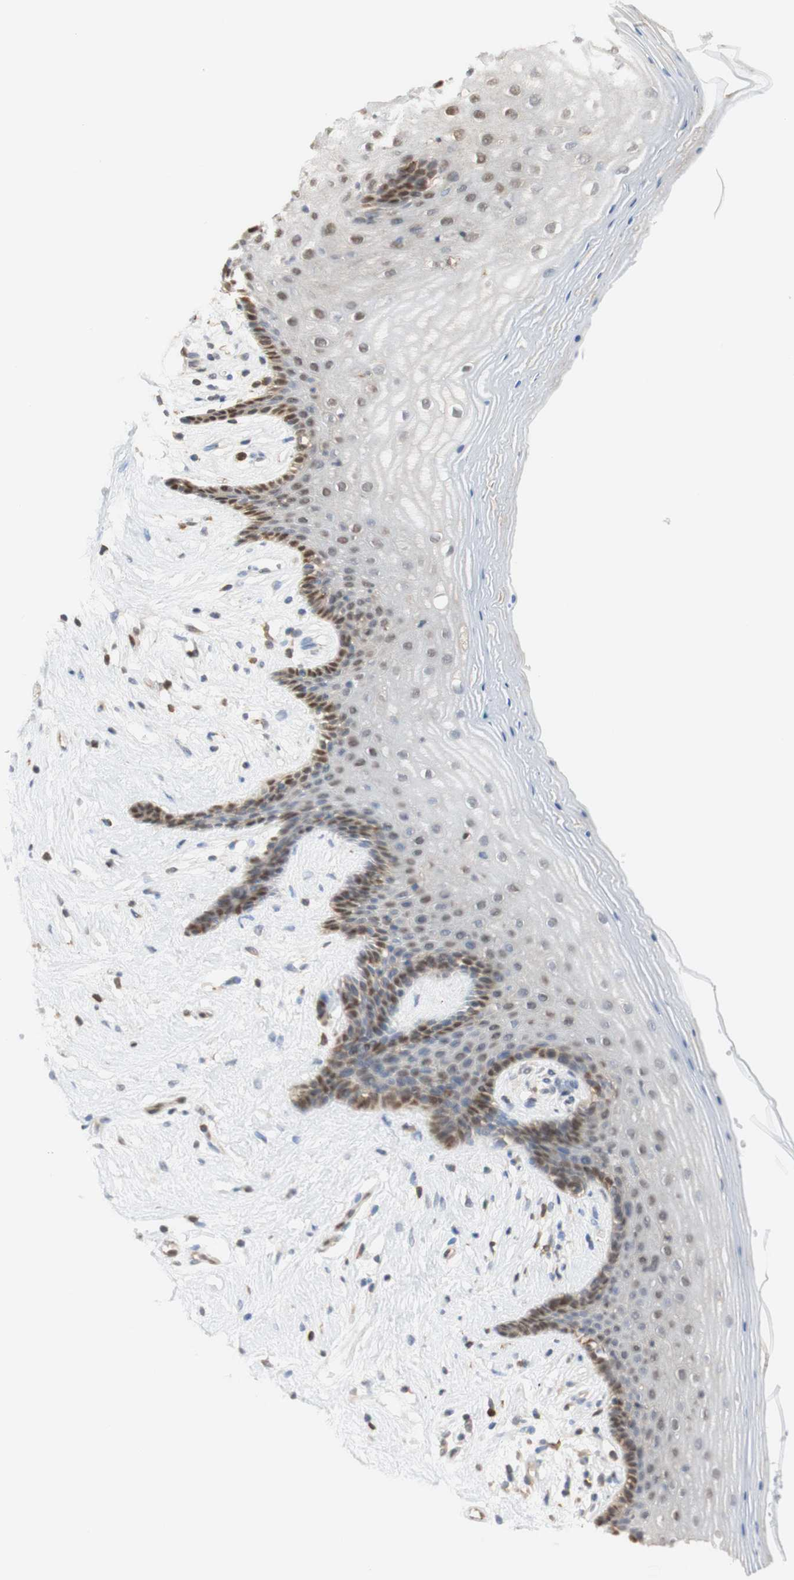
{"staining": {"intensity": "moderate", "quantity": "<25%", "location": "nuclear"}, "tissue": "vagina", "cell_type": "Squamous epithelial cells", "image_type": "normal", "snomed": [{"axis": "morphology", "description": "Normal tissue, NOS"}, {"axis": "topography", "description": "Vagina"}], "caption": "IHC image of normal vagina stained for a protein (brown), which displays low levels of moderate nuclear staining in approximately <25% of squamous epithelial cells.", "gene": "NAP1L4", "patient": {"sex": "female", "age": 44}}